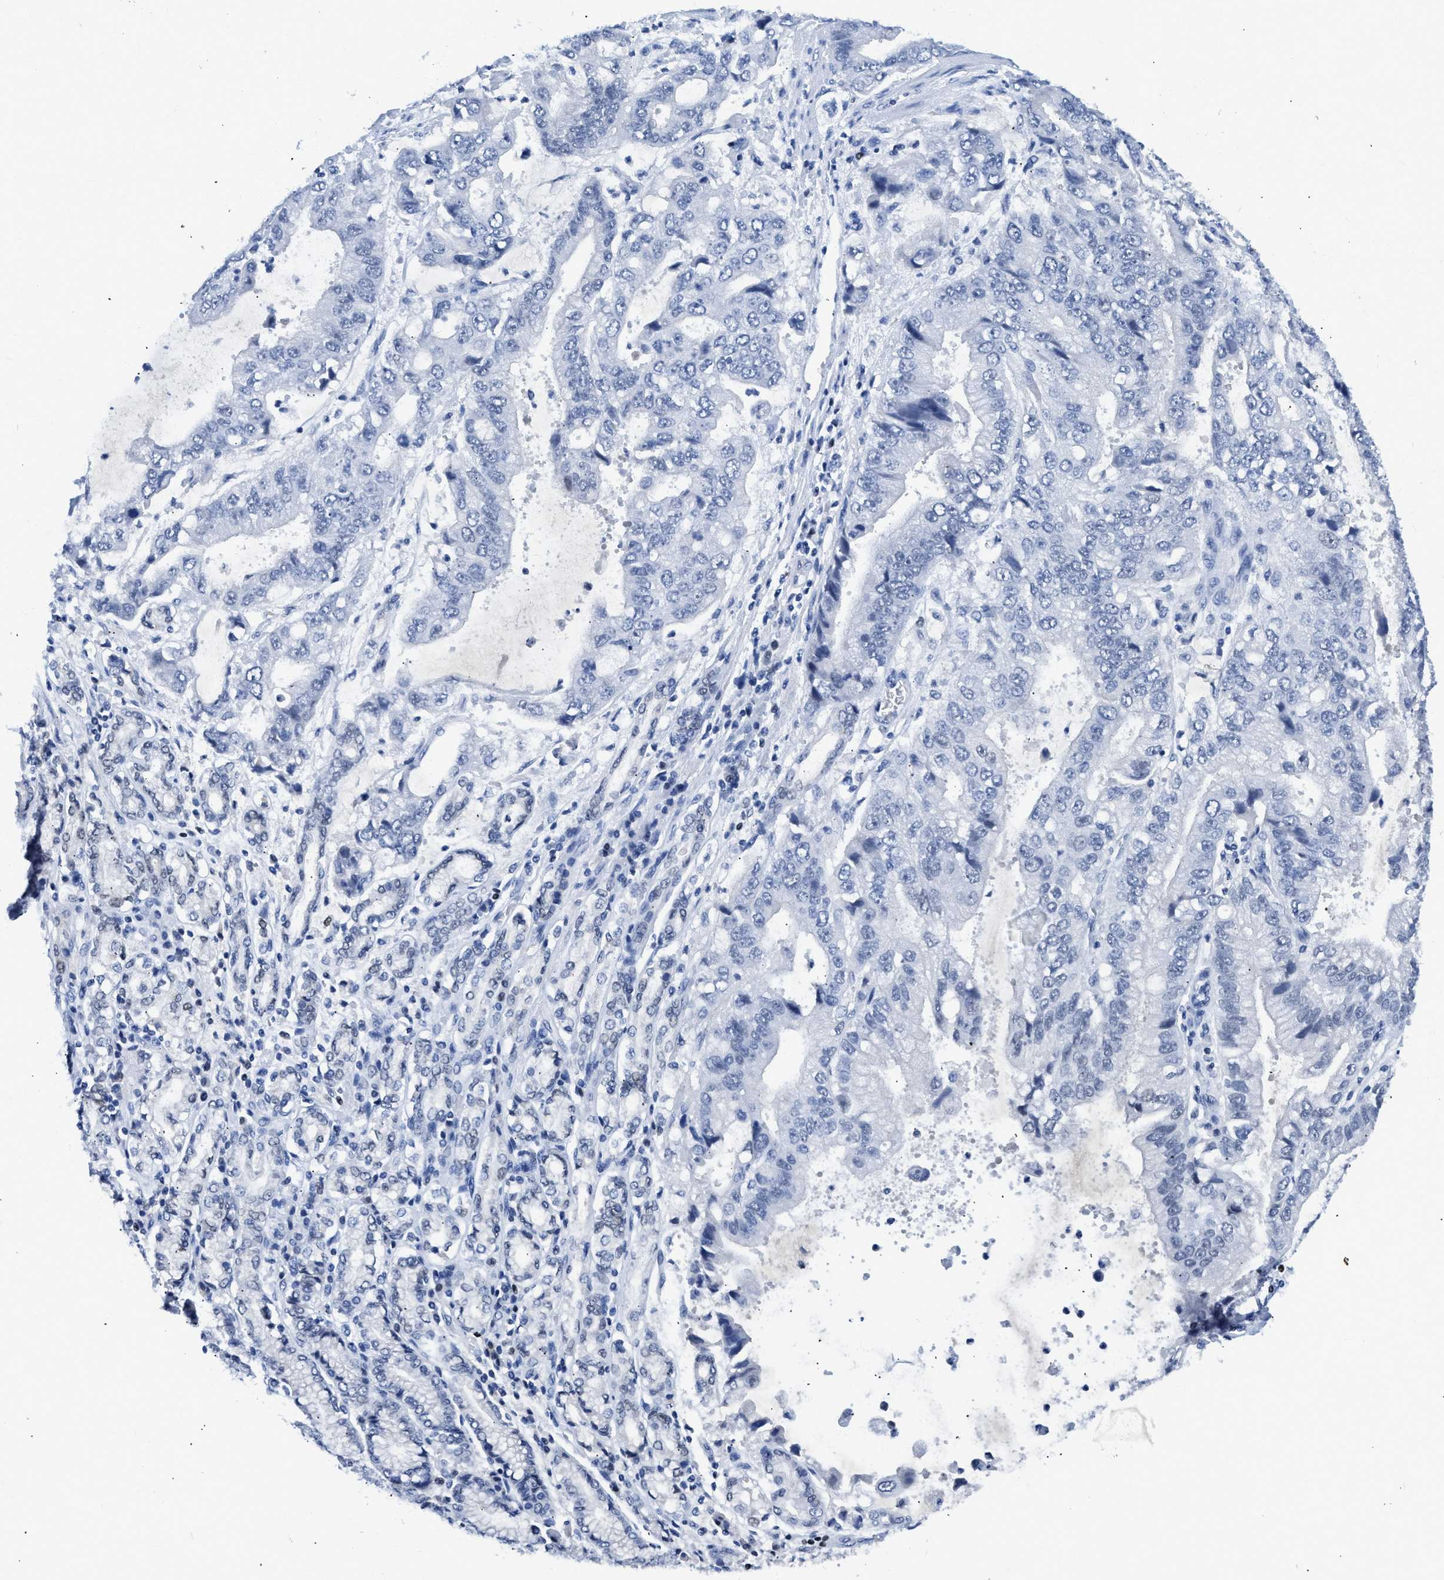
{"staining": {"intensity": "negative", "quantity": "none", "location": "none"}, "tissue": "stomach cancer", "cell_type": "Tumor cells", "image_type": "cancer", "snomed": [{"axis": "morphology", "description": "Normal tissue, NOS"}, {"axis": "morphology", "description": "Adenocarcinoma, NOS"}, {"axis": "topography", "description": "Stomach"}], "caption": "DAB immunohistochemical staining of human stomach adenocarcinoma exhibits no significant positivity in tumor cells.", "gene": "TCF7", "patient": {"sex": "male", "age": 62}}